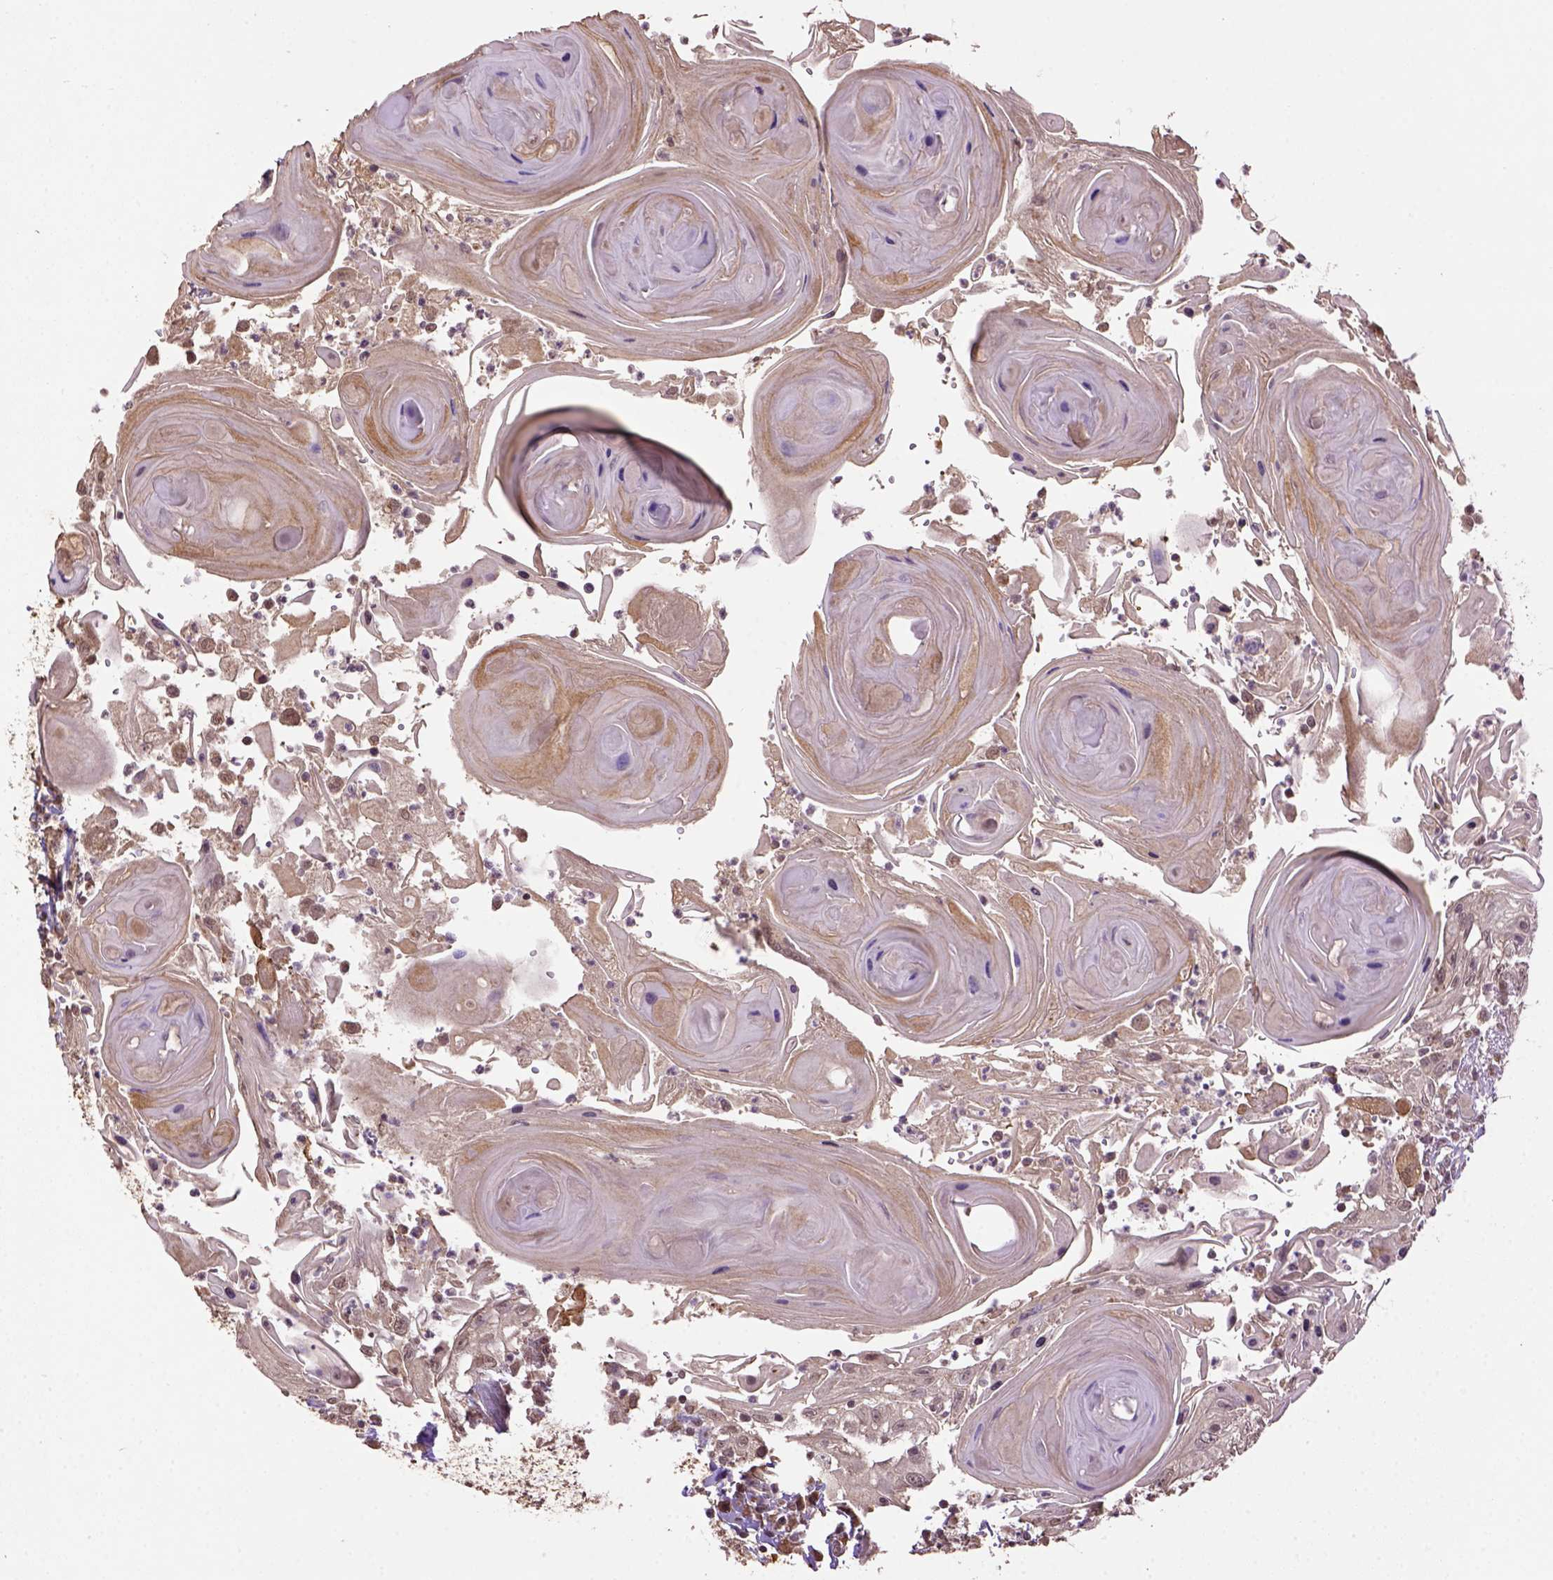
{"staining": {"intensity": "weak", "quantity": ">75%", "location": "cytoplasmic/membranous"}, "tissue": "head and neck cancer", "cell_type": "Tumor cells", "image_type": "cancer", "snomed": [{"axis": "morphology", "description": "Squamous cell carcinoma, NOS"}, {"axis": "topography", "description": "Head-Neck"}], "caption": "Head and neck cancer stained with a protein marker exhibits weak staining in tumor cells.", "gene": "WDR17", "patient": {"sex": "female", "age": 80}}